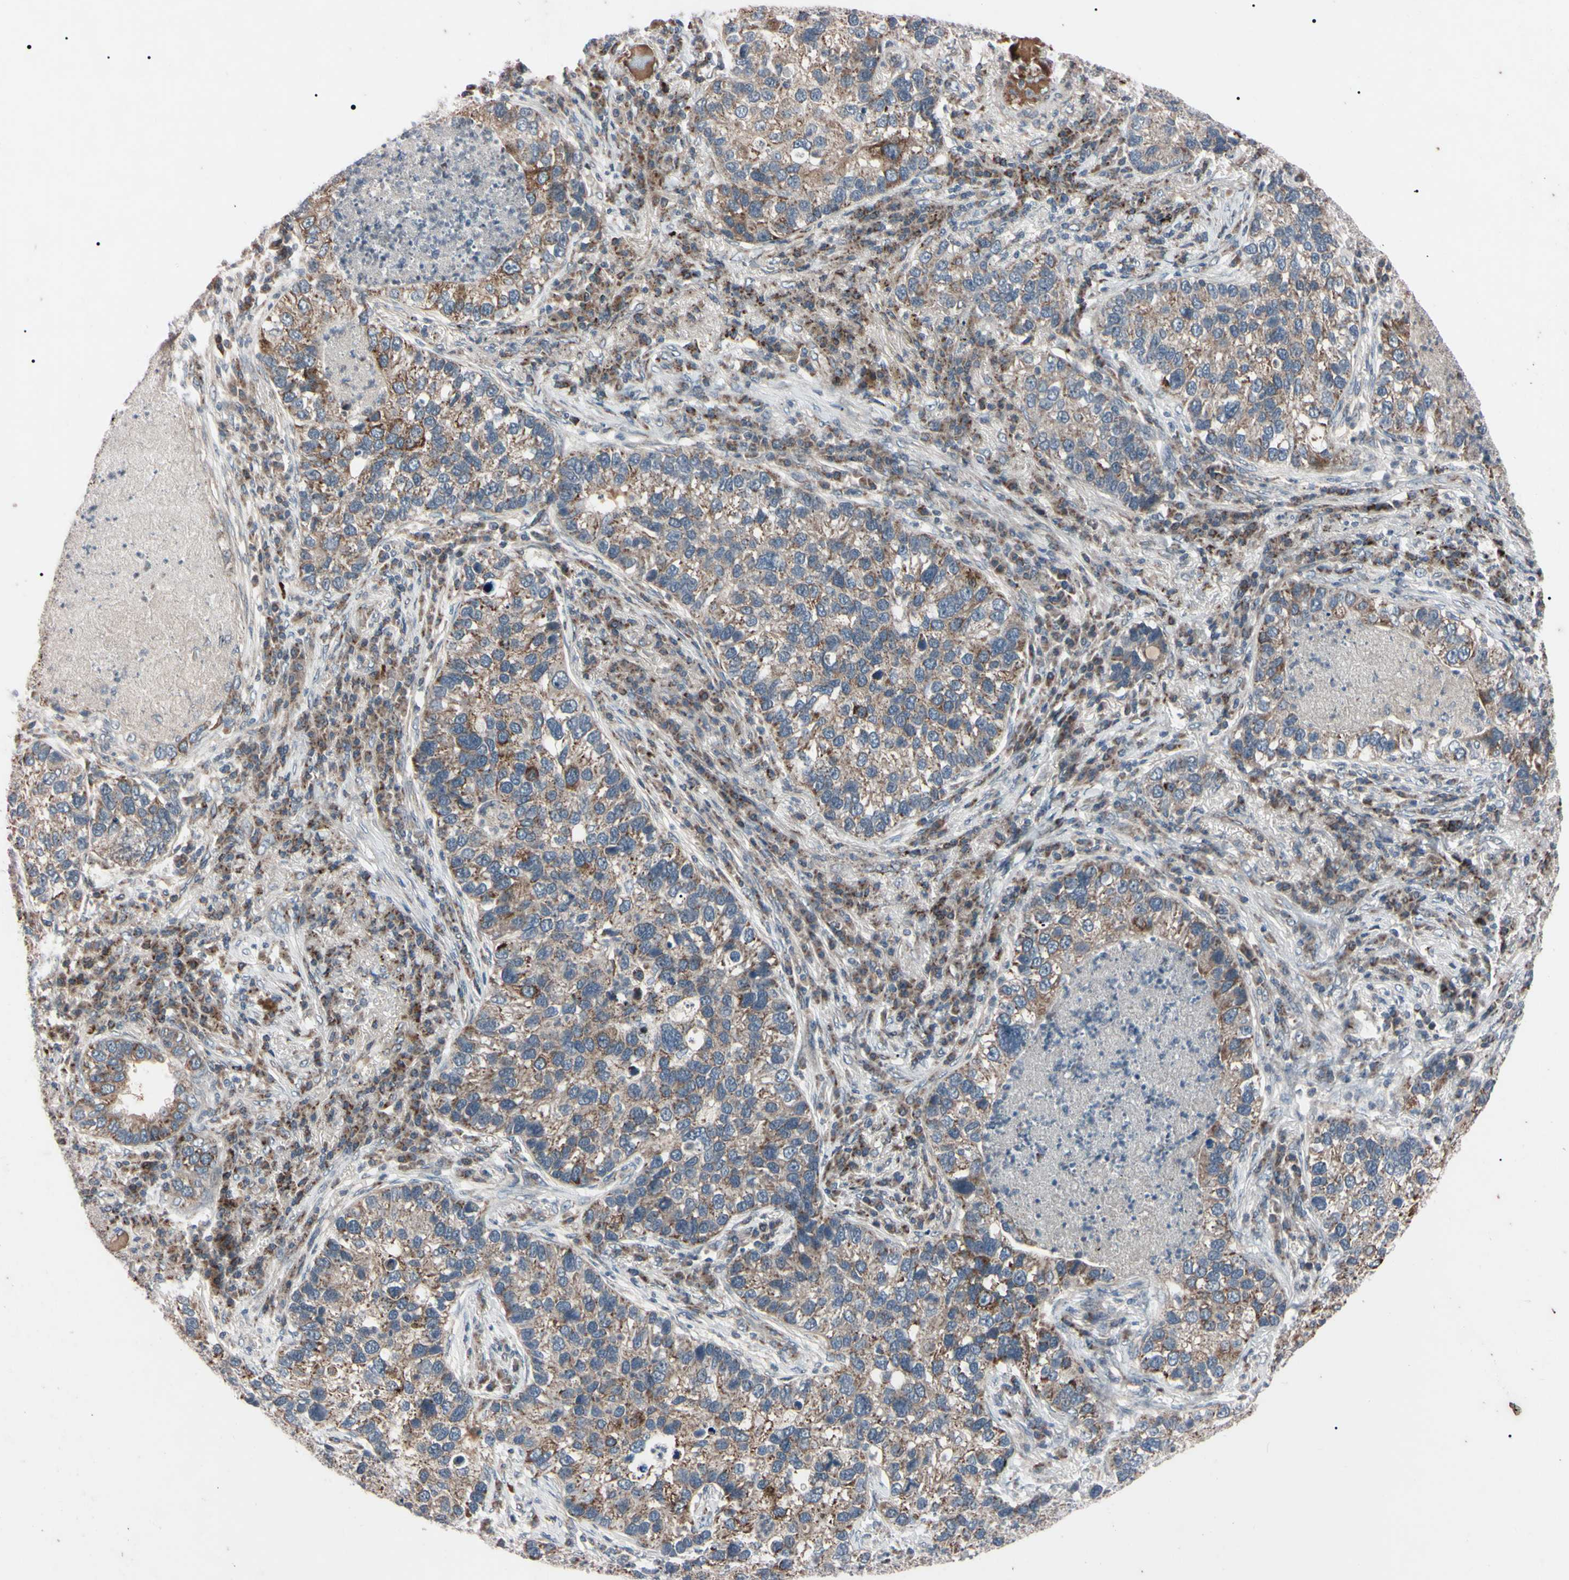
{"staining": {"intensity": "weak", "quantity": "25%-75%", "location": "cytoplasmic/membranous"}, "tissue": "lung cancer", "cell_type": "Tumor cells", "image_type": "cancer", "snomed": [{"axis": "morphology", "description": "Normal tissue, NOS"}, {"axis": "morphology", "description": "Adenocarcinoma, NOS"}, {"axis": "topography", "description": "Bronchus"}, {"axis": "topography", "description": "Lung"}], "caption": "A brown stain labels weak cytoplasmic/membranous expression of a protein in lung adenocarcinoma tumor cells.", "gene": "TNFRSF1A", "patient": {"sex": "male", "age": 54}}